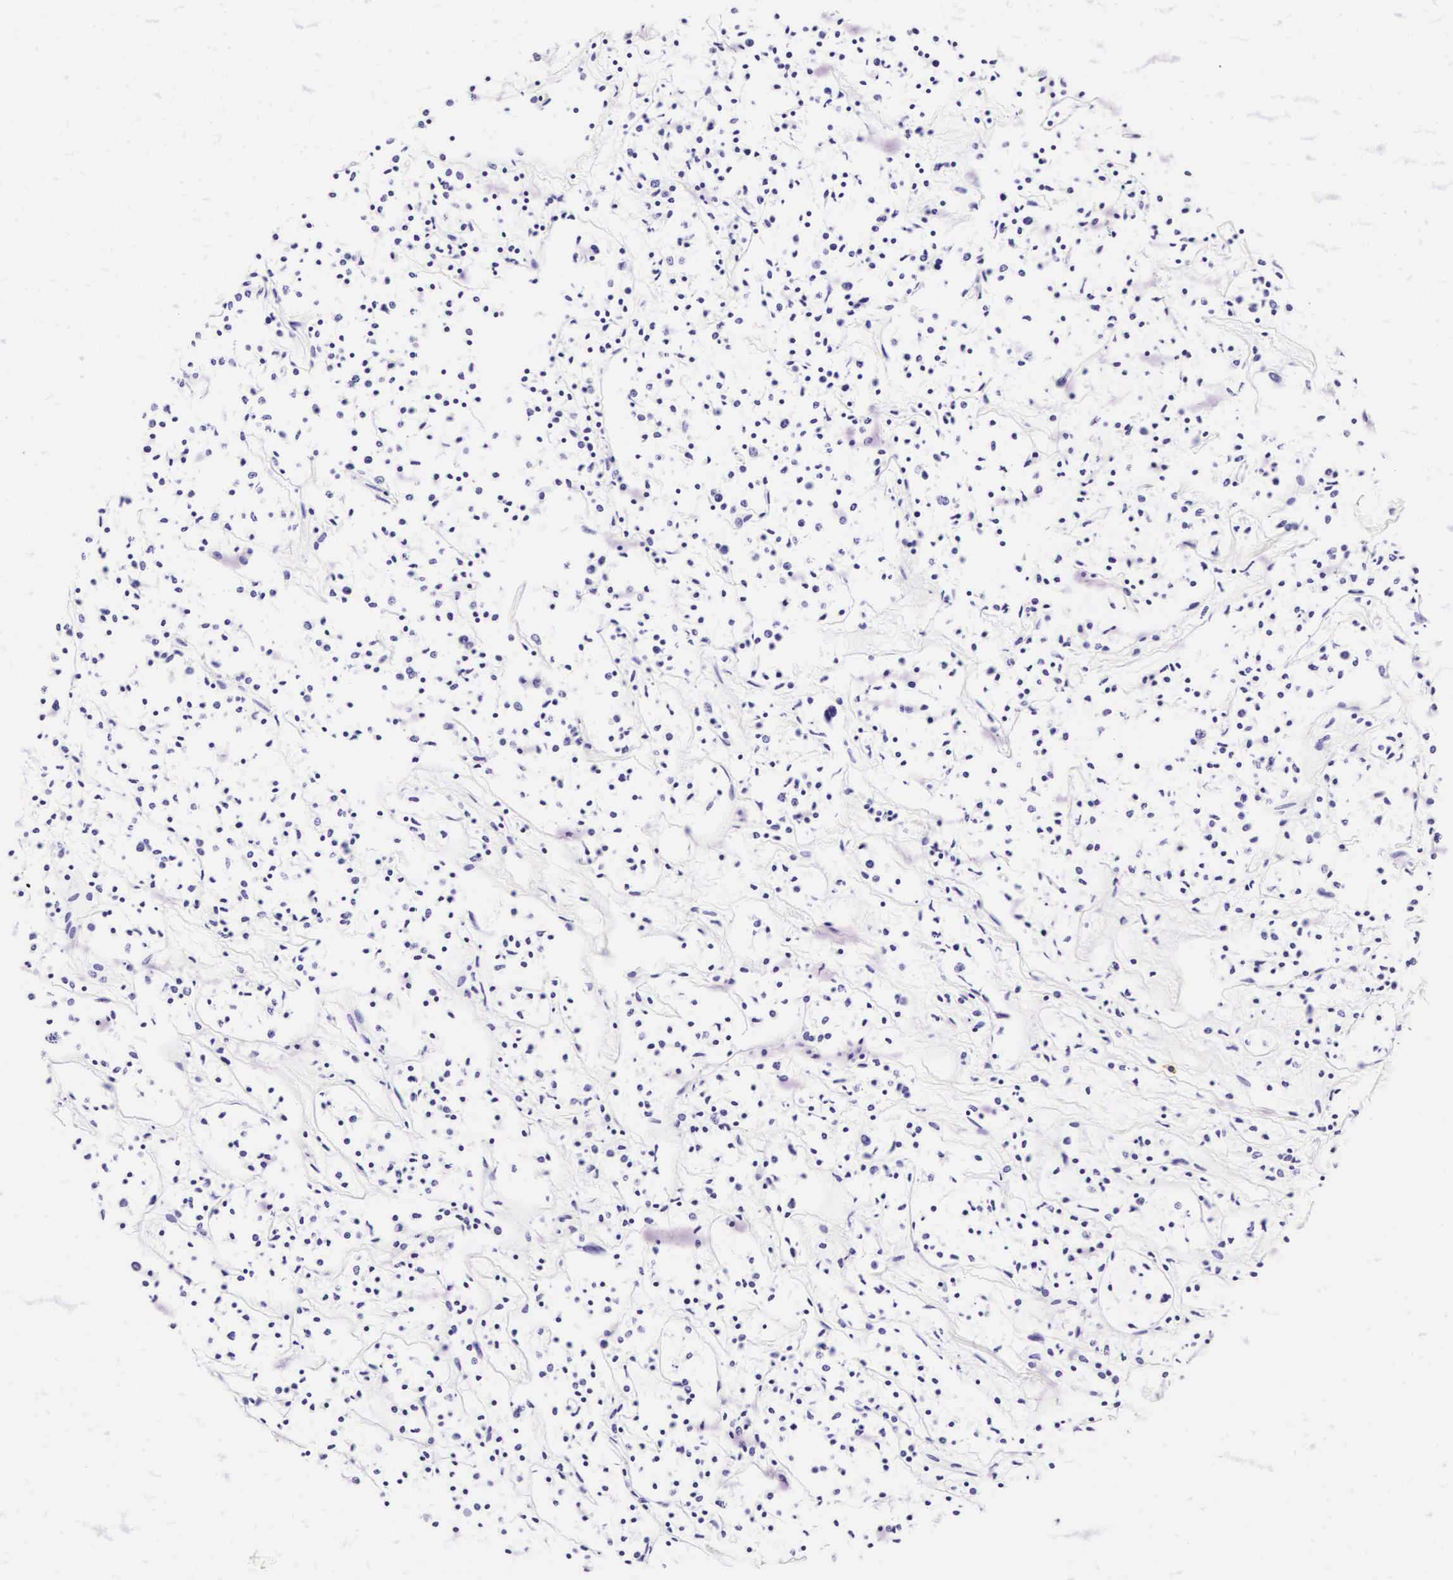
{"staining": {"intensity": "negative", "quantity": "none", "location": "none"}, "tissue": "lymphoma", "cell_type": "Tumor cells", "image_type": "cancer", "snomed": [{"axis": "morphology", "description": "Malignant lymphoma, non-Hodgkin's type, Low grade"}, {"axis": "topography", "description": "Small intestine"}], "caption": "There is no significant positivity in tumor cells of low-grade malignant lymphoma, non-Hodgkin's type. (DAB (3,3'-diaminobenzidine) IHC, high magnification).", "gene": "CD1A", "patient": {"sex": "female", "age": 59}}